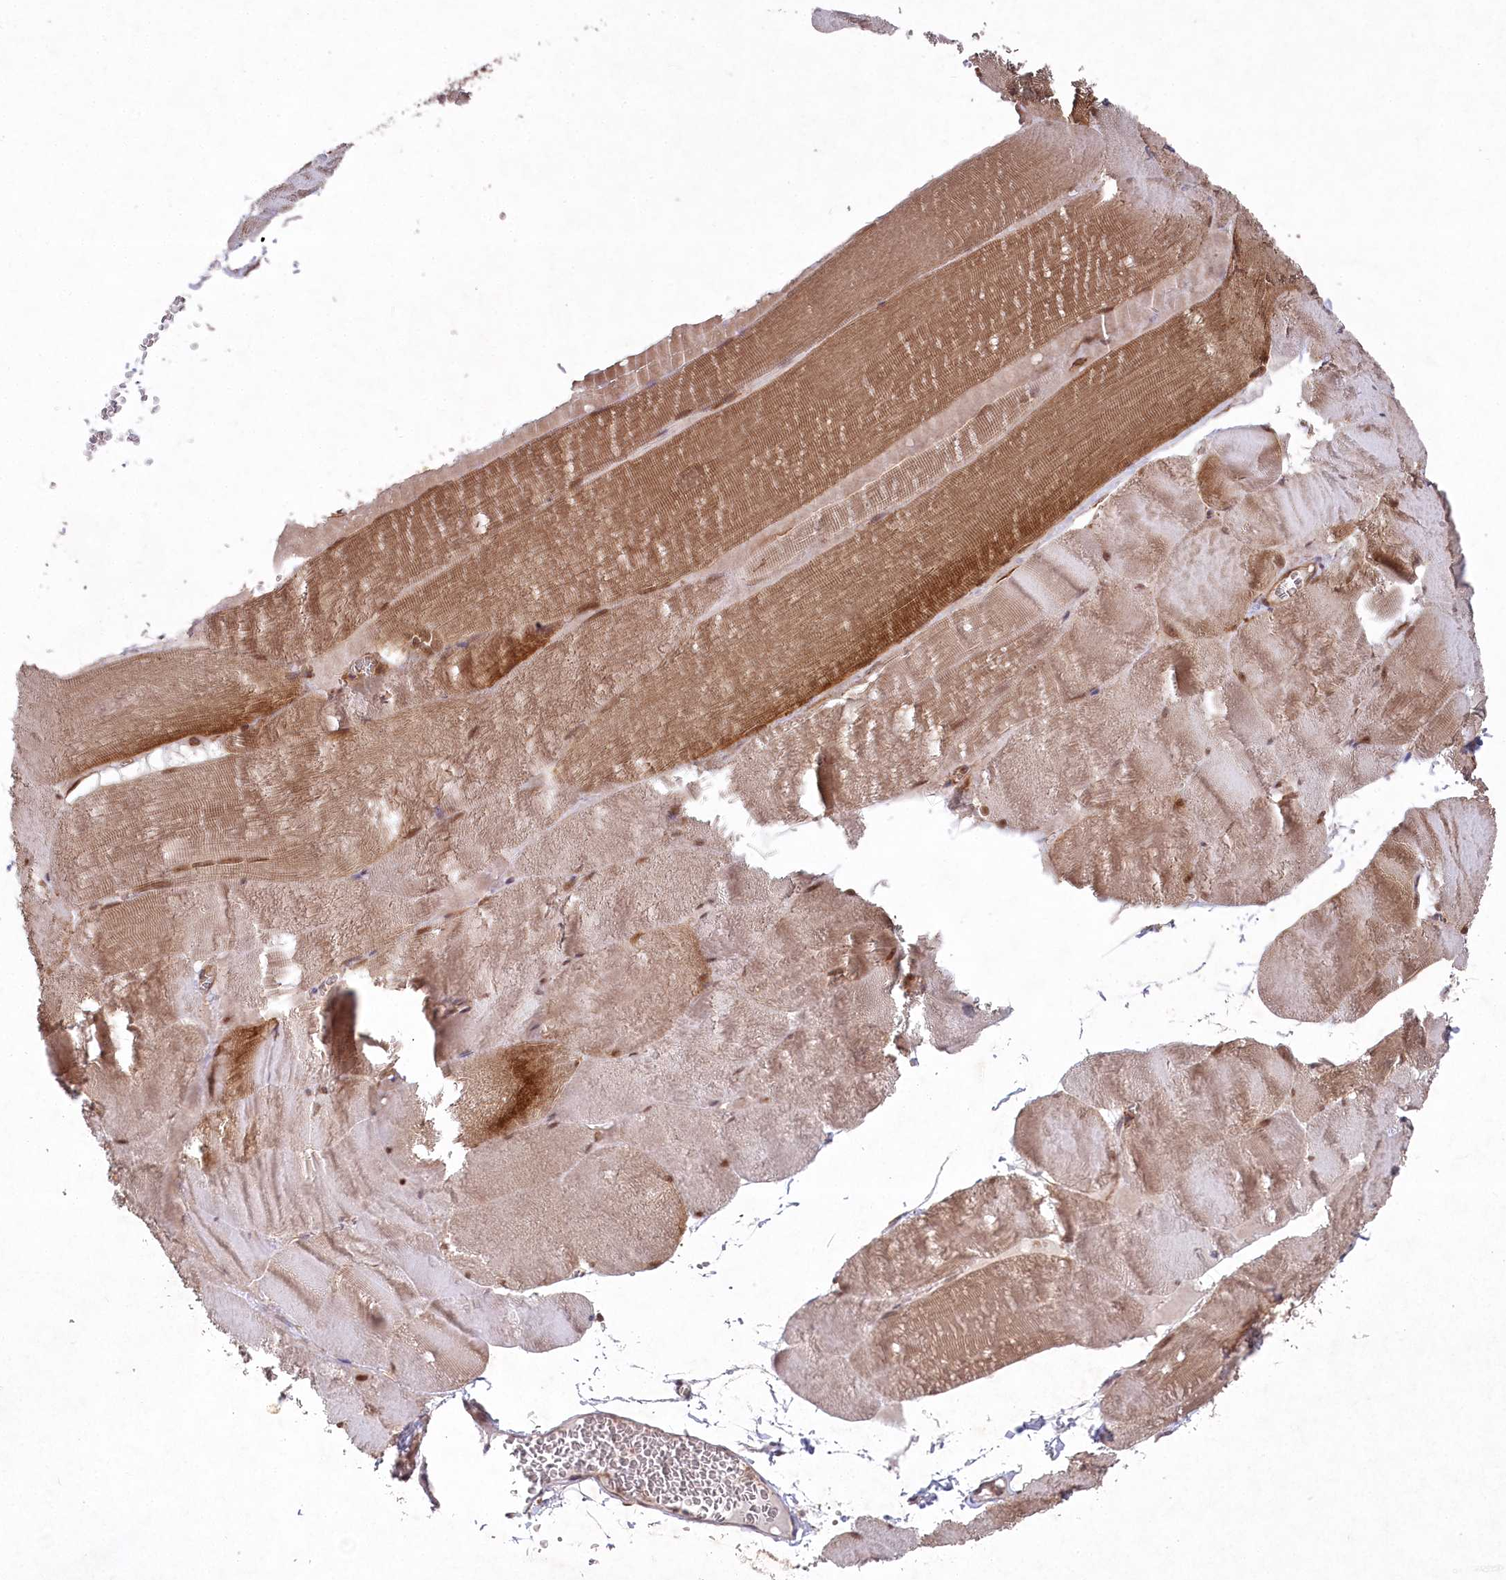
{"staining": {"intensity": "moderate", "quantity": "25%-75%", "location": "cytoplasmic/membranous,nuclear"}, "tissue": "skeletal muscle", "cell_type": "Myocytes", "image_type": "normal", "snomed": [{"axis": "morphology", "description": "Normal tissue, NOS"}, {"axis": "morphology", "description": "Basal cell carcinoma"}, {"axis": "topography", "description": "Skeletal muscle"}], "caption": "Immunohistochemical staining of benign skeletal muscle shows medium levels of moderate cytoplasmic/membranous,nuclear positivity in approximately 25%-75% of myocytes.", "gene": "PSMA1", "patient": {"sex": "female", "age": 64}}